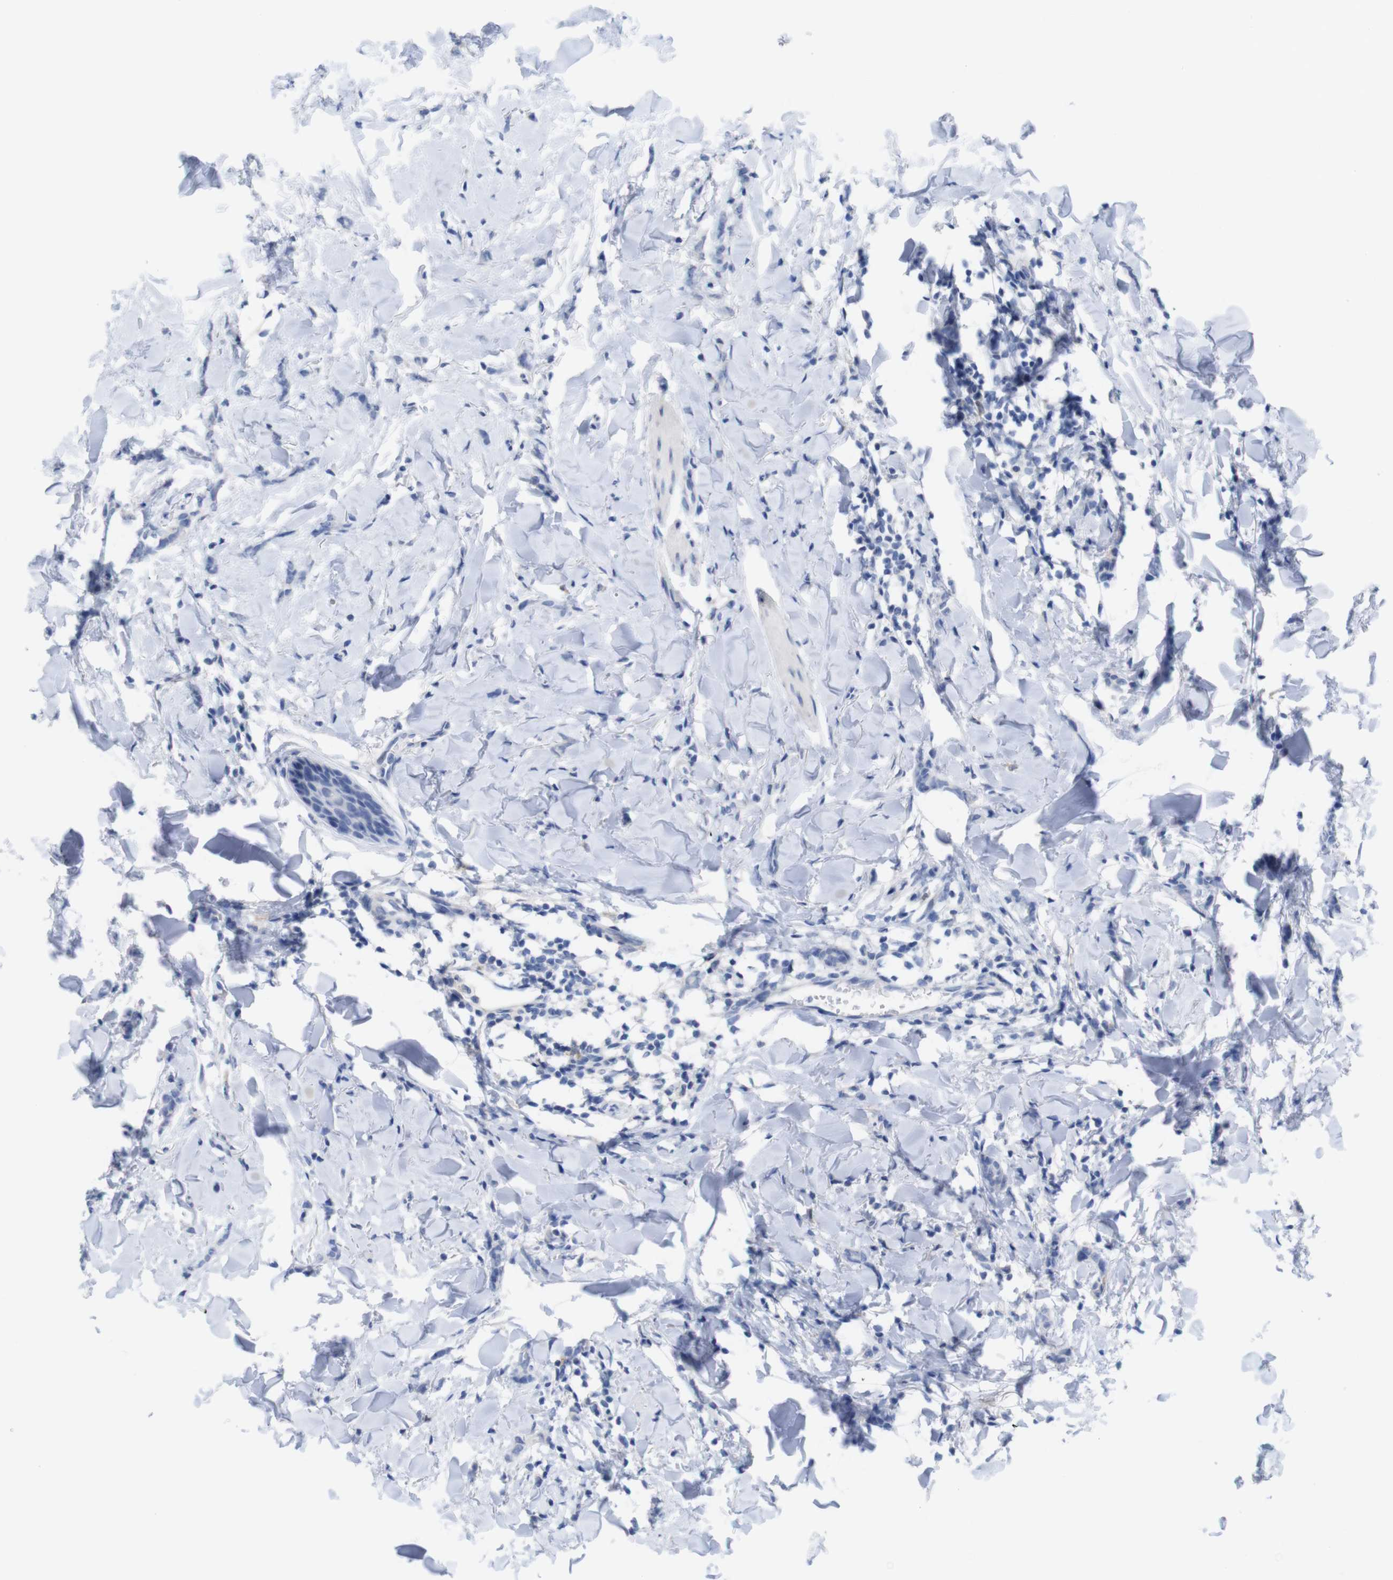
{"staining": {"intensity": "negative", "quantity": "none", "location": "none"}, "tissue": "breast cancer", "cell_type": "Tumor cells", "image_type": "cancer", "snomed": [{"axis": "morphology", "description": "Lobular carcinoma"}, {"axis": "topography", "description": "Skin"}, {"axis": "topography", "description": "Breast"}], "caption": "A micrograph of human breast cancer (lobular carcinoma) is negative for staining in tumor cells. (DAB IHC visualized using brightfield microscopy, high magnification).", "gene": "PNMA1", "patient": {"sex": "female", "age": 46}}